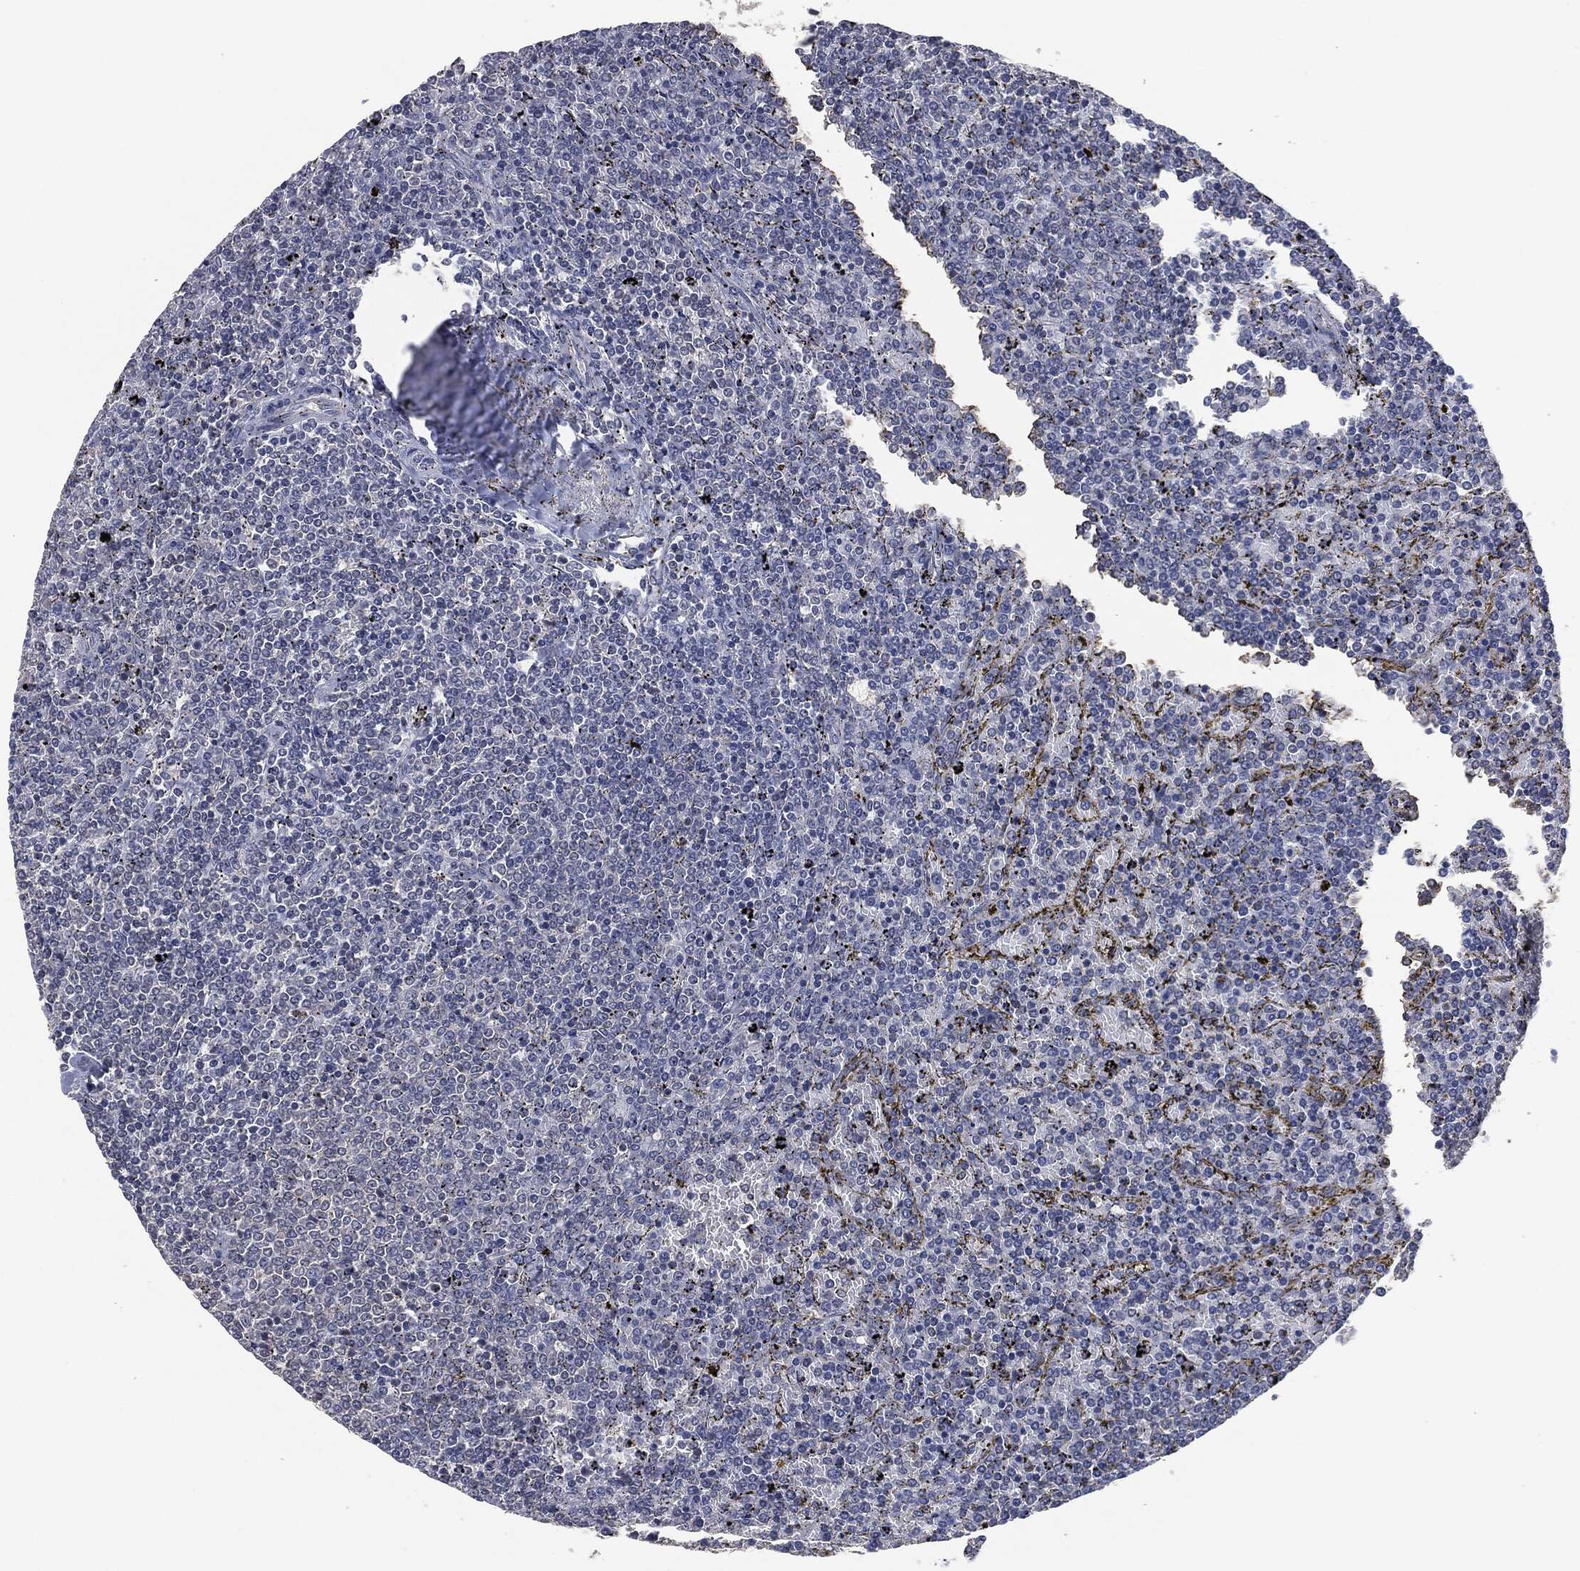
{"staining": {"intensity": "negative", "quantity": "none", "location": "none"}, "tissue": "lymphoma", "cell_type": "Tumor cells", "image_type": "cancer", "snomed": [{"axis": "morphology", "description": "Malignant lymphoma, non-Hodgkin's type, Low grade"}, {"axis": "topography", "description": "Spleen"}], "caption": "Tumor cells show no significant protein expression in lymphoma.", "gene": "IL1RN", "patient": {"sex": "female", "age": 77}}